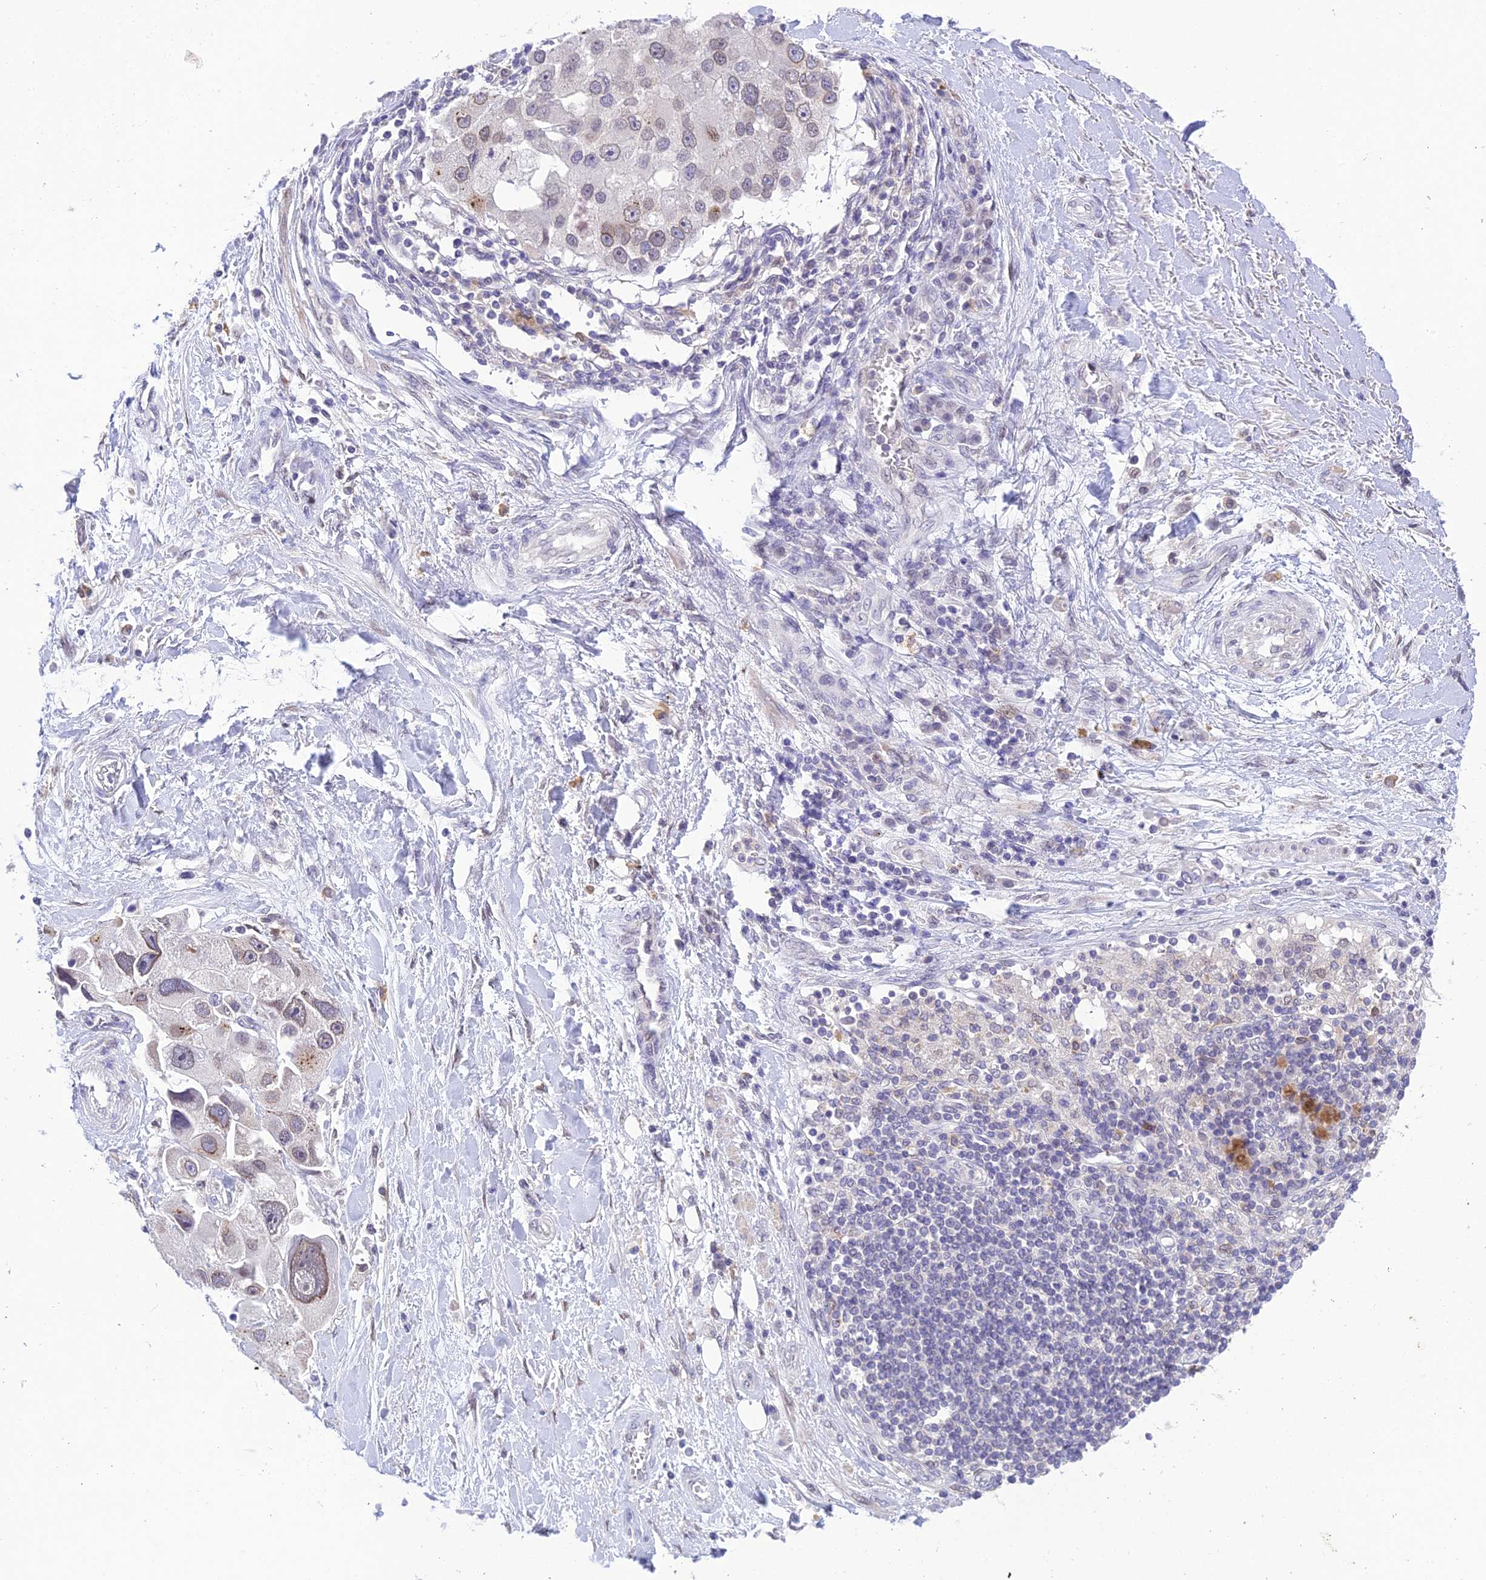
{"staining": {"intensity": "weak", "quantity": "25%-75%", "location": "cytoplasmic/membranous,nuclear"}, "tissue": "lung cancer", "cell_type": "Tumor cells", "image_type": "cancer", "snomed": [{"axis": "morphology", "description": "Adenocarcinoma, NOS"}, {"axis": "topography", "description": "Lung"}], "caption": "IHC of lung adenocarcinoma displays low levels of weak cytoplasmic/membranous and nuclear staining in approximately 25%-75% of tumor cells. The protein of interest is shown in brown color, while the nuclei are stained blue.", "gene": "BMT2", "patient": {"sex": "female", "age": 54}}